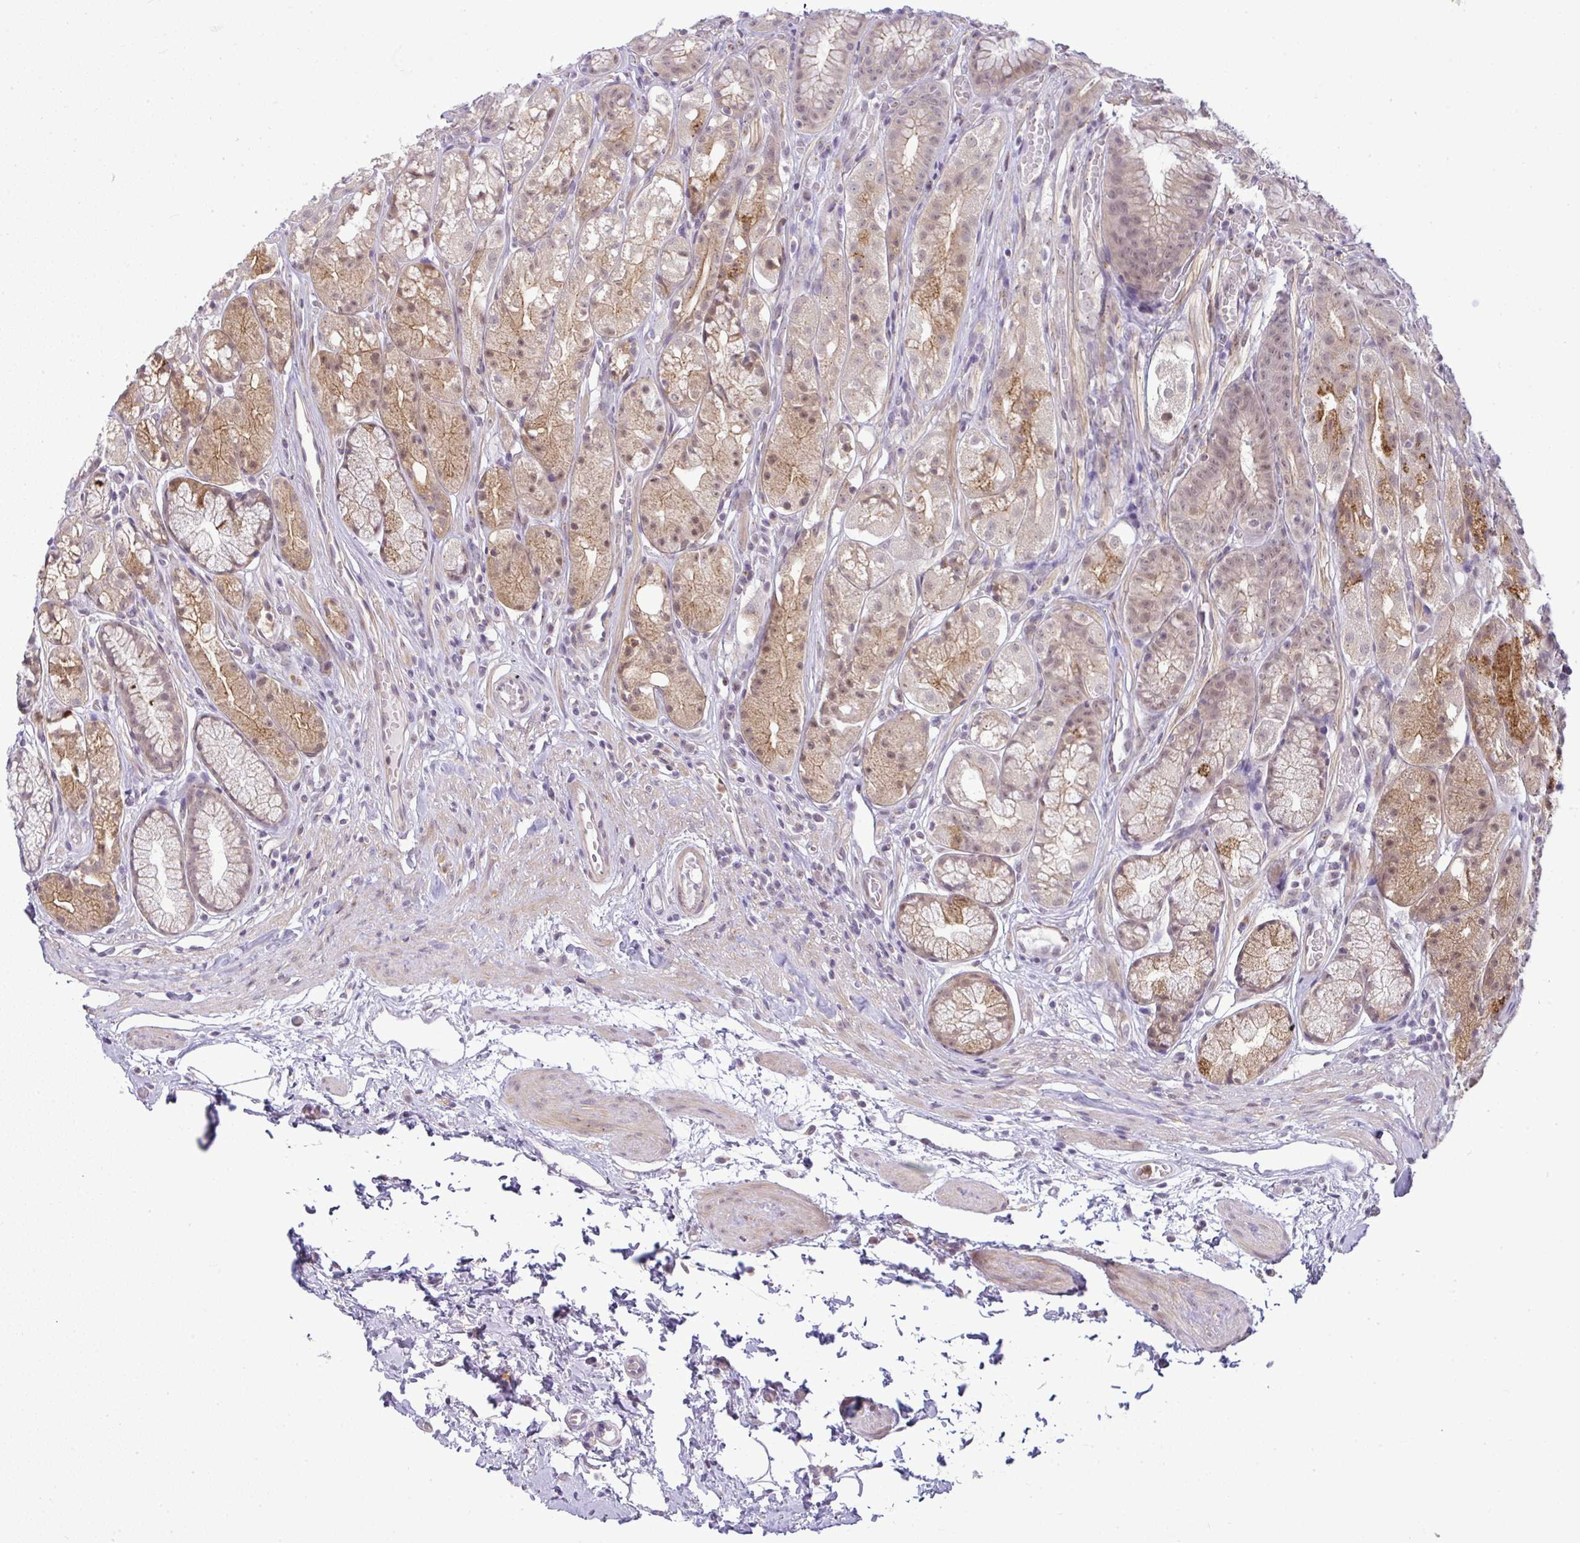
{"staining": {"intensity": "moderate", "quantity": "25%-75%", "location": "cytoplasmic/membranous,nuclear"}, "tissue": "stomach", "cell_type": "Glandular cells", "image_type": "normal", "snomed": [{"axis": "morphology", "description": "Normal tissue, NOS"}, {"axis": "topography", "description": "Smooth muscle"}, {"axis": "topography", "description": "Stomach"}], "caption": "About 25%-75% of glandular cells in benign human stomach exhibit moderate cytoplasmic/membranous,nuclear protein positivity as visualized by brown immunohistochemical staining.", "gene": "DZIP1", "patient": {"sex": "male", "age": 70}}